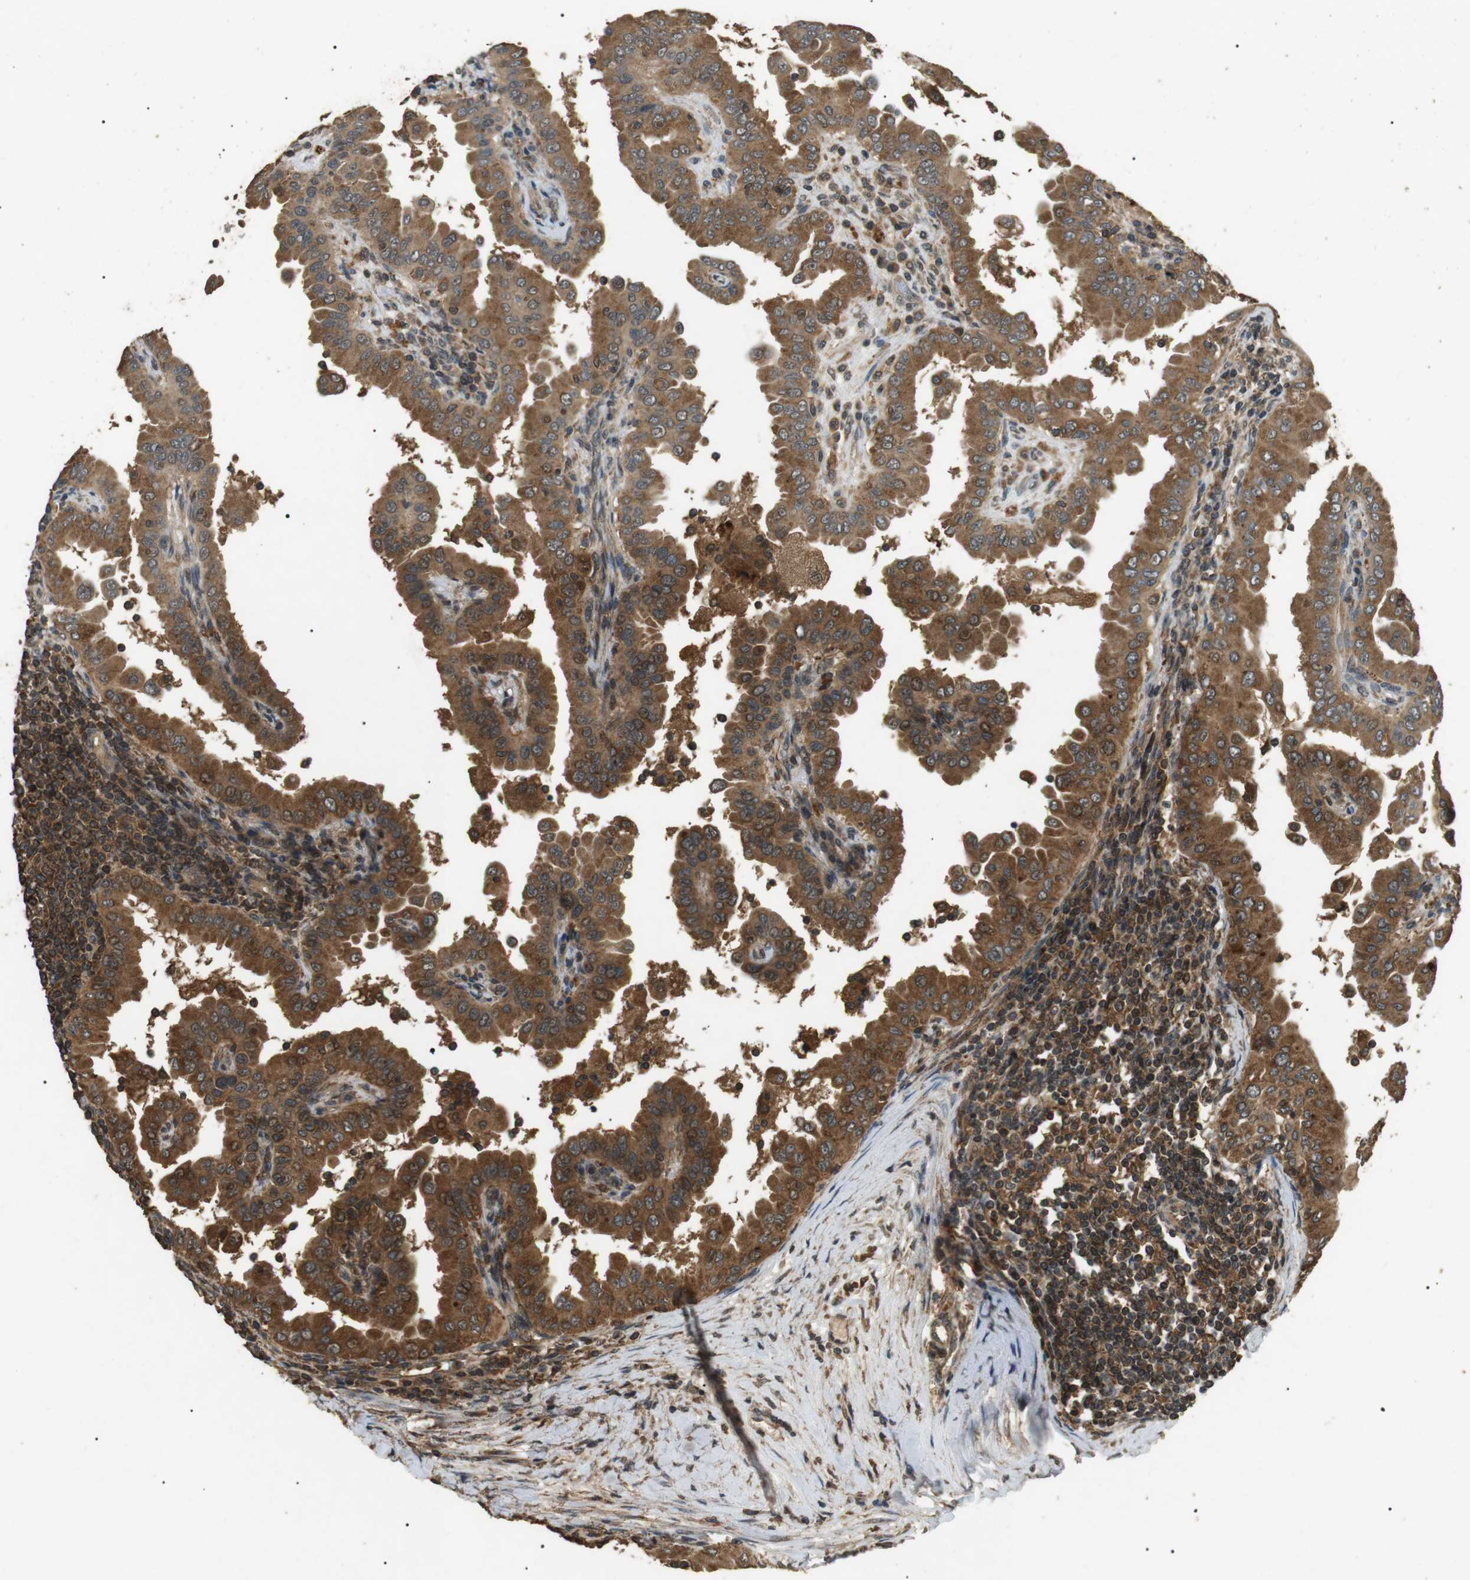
{"staining": {"intensity": "moderate", "quantity": ">75%", "location": "cytoplasmic/membranous"}, "tissue": "thyroid cancer", "cell_type": "Tumor cells", "image_type": "cancer", "snomed": [{"axis": "morphology", "description": "Papillary adenocarcinoma, NOS"}, {"axis": "topography", "description": "Thyroid gland"}], "caption": "Immunohistochemistry (DAB) staining of papillary adenocarcinoma (thyroid) shows moderate cytoplasmic/membranous protein staining in approximately >75% of tumor cells.", "gene": "TBC1D15", "patient": {"sex": "male", "age": 33}}